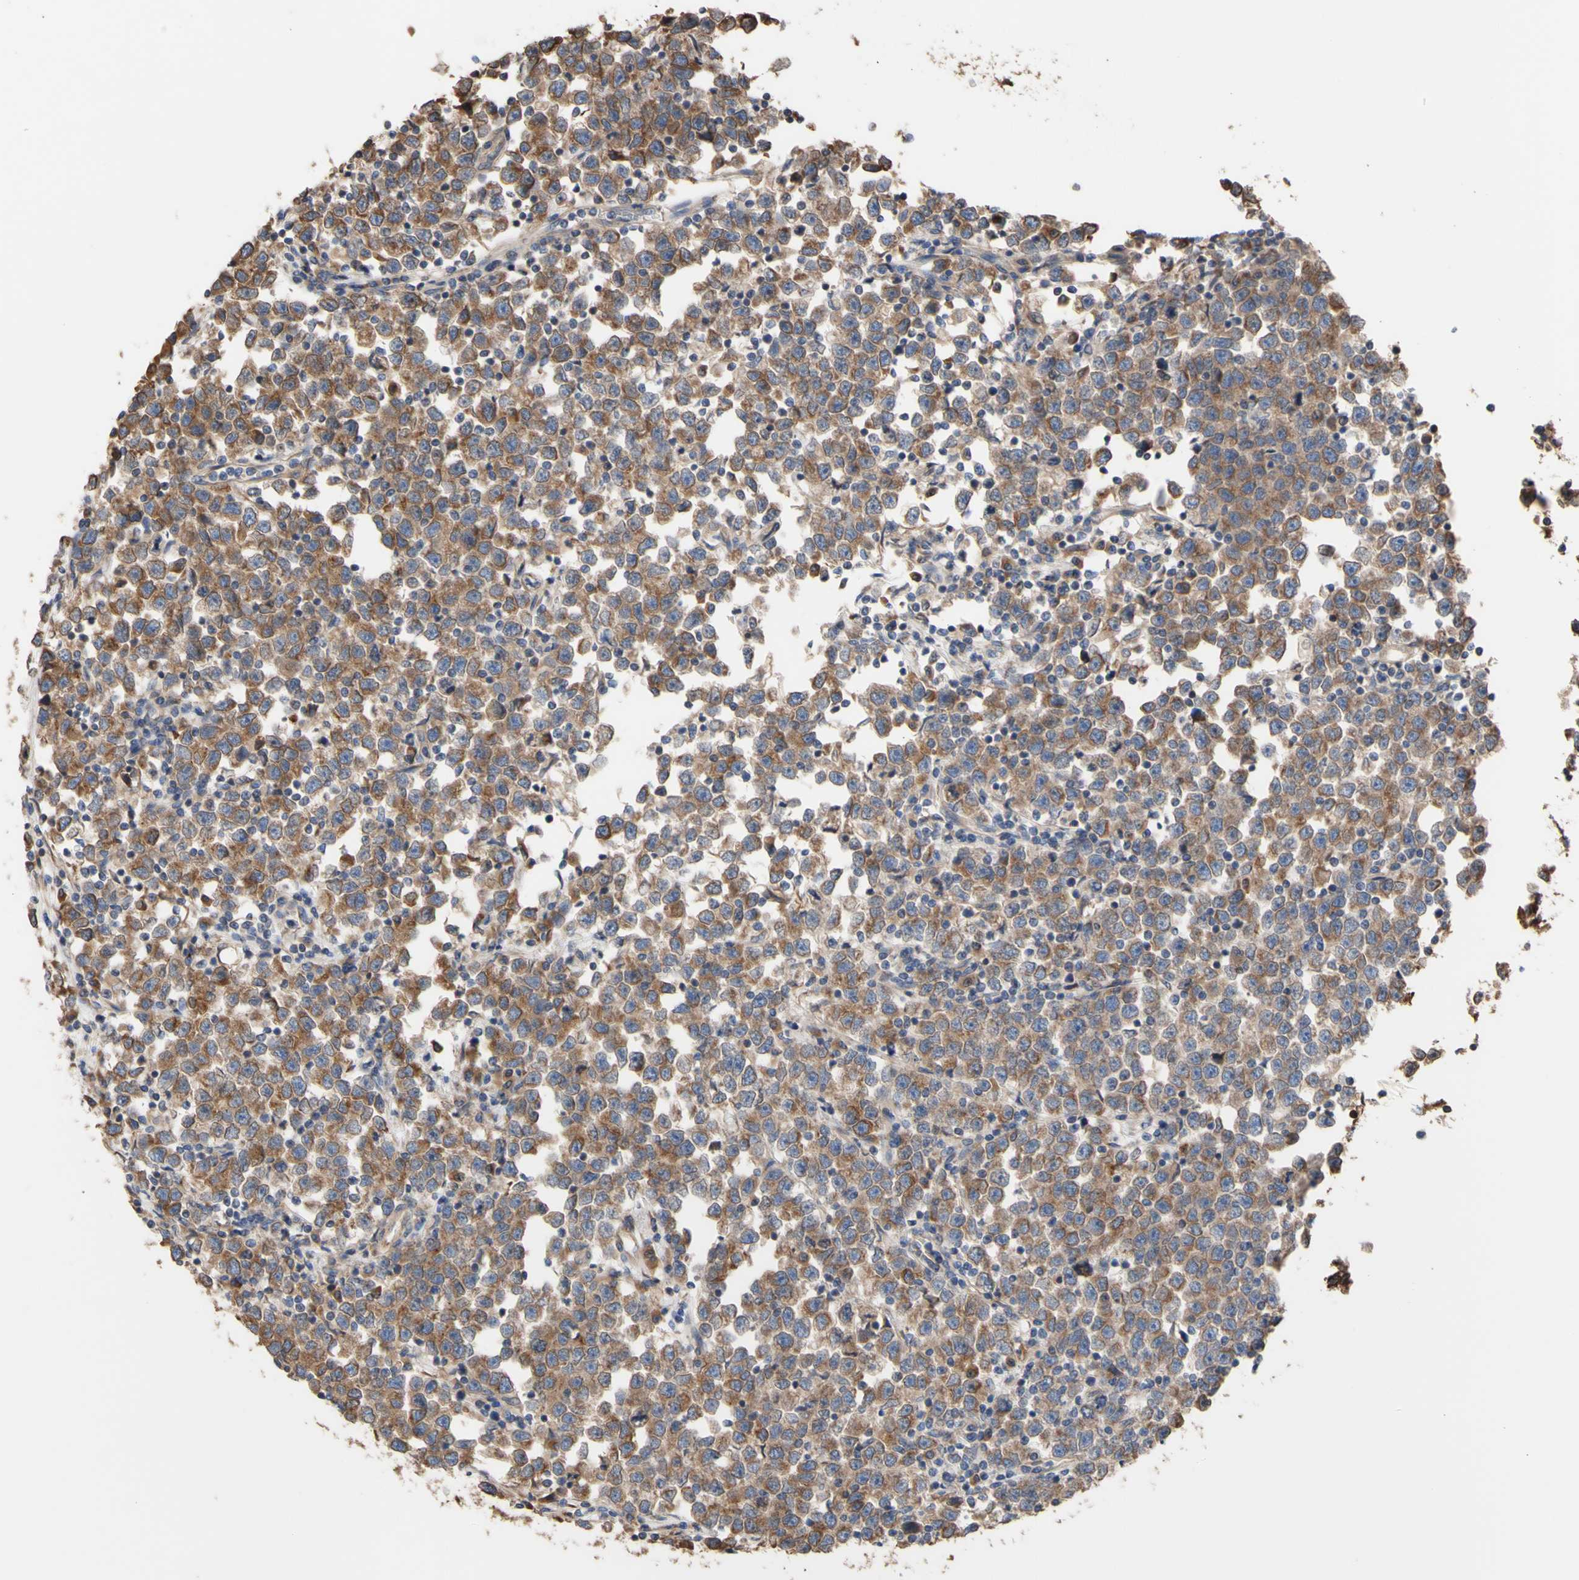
{"staining": {"intensity": "moderate", "quantity": ">75%", "location": "cytoplasmic/membranous"}, "tissue": "testis cancer", "cell_type": "Tumor cells", "image_type": "cancer", "snomed": [{"axis": "morphology", "description": "Seminoma, NOS"}, {"axis": "topography", "description": "Testis"}], "caption": "Testis cancer stained with IHC reveals moderate cytoplasmic/membranous positivity in approximately >75% of tumor cells. (Stains: DAB (3,3'-diaminobenzidine) in brown, nuclei in blue, Microscopy: brightfield microscopy at high magnification).", "gene": "NECTIN3", "patient": {"sex": "male", "age": 43}}